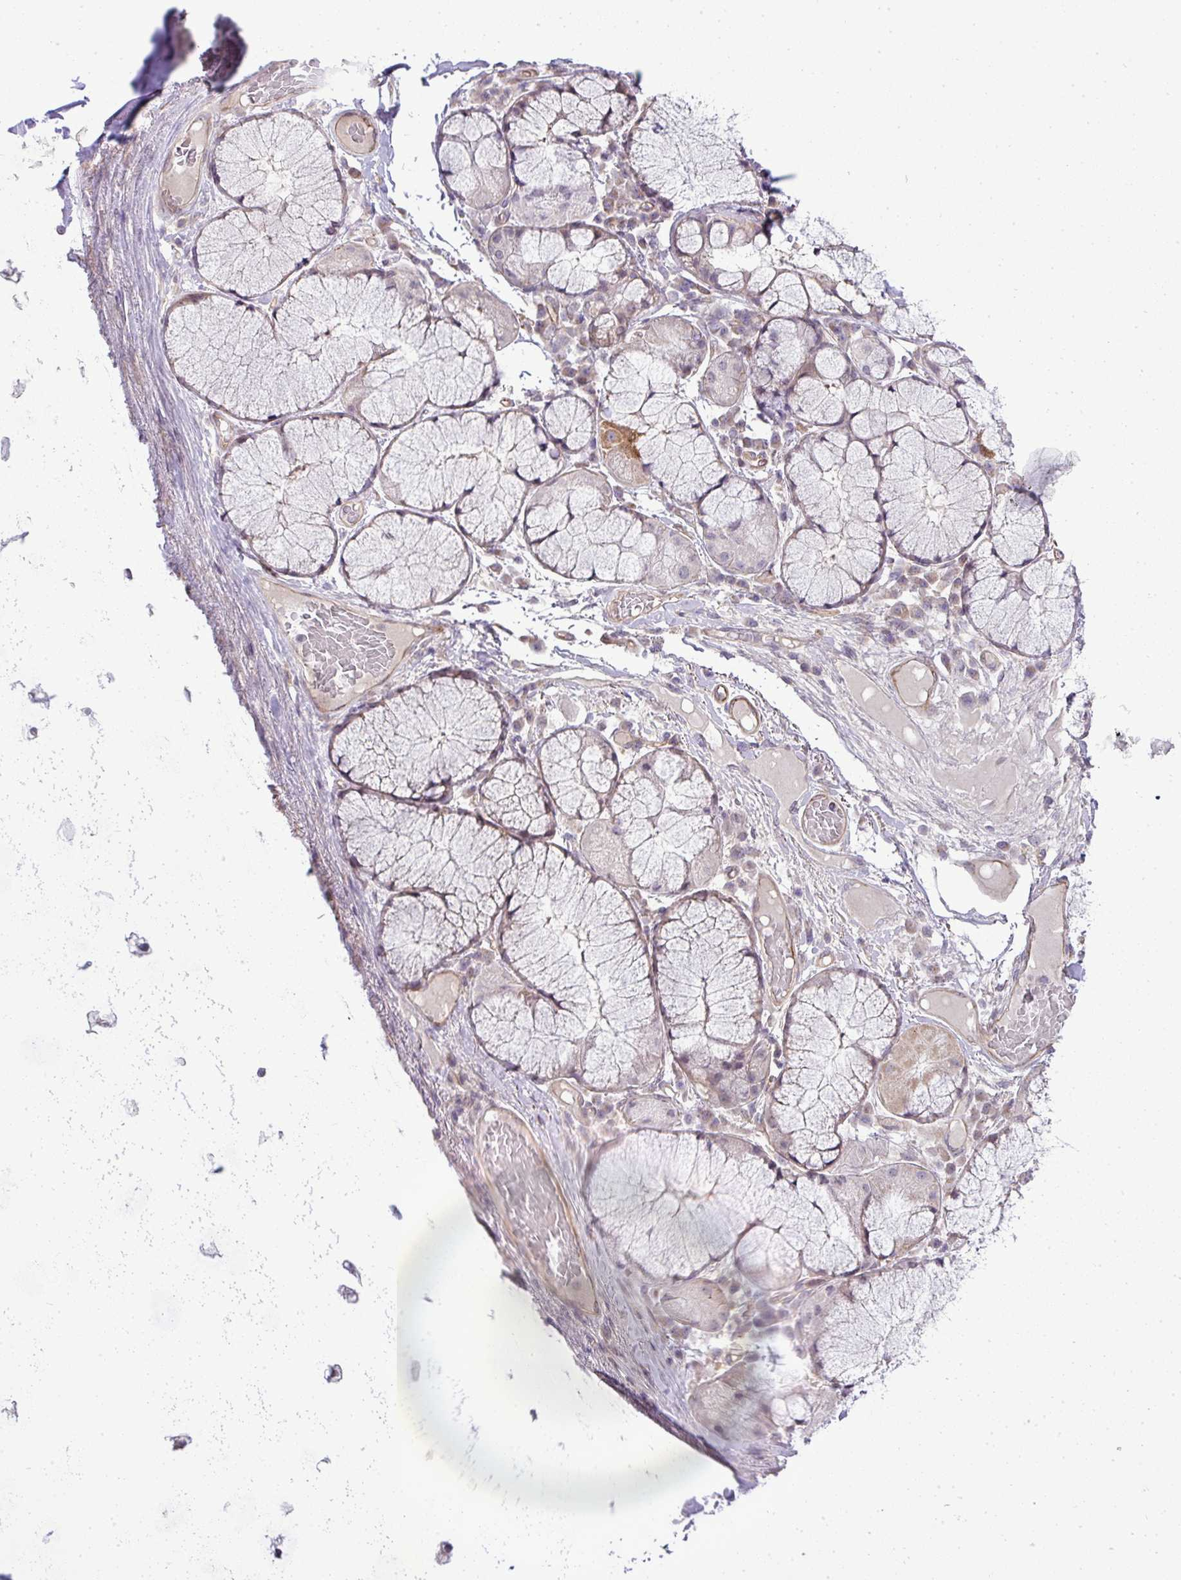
{"staining": {"intensity": "negative", "quantity": "none", "location": "none"}, "tissue": "soft tissue", "cell_type": "Chondrocytes", "image_type": "normal", "snomed": [{"axis": "morphology", "description": "Normal tissue, NOS"}, {"axis": "topography", "description": "Cartilage tissue"}, {"axis": "topography", "description": "Bronchus"}], "caption": "The histopathology image reveals no staining of chondrocytes in unremarkable soft tissue. (IHC, brightfield microscopy, high magnification).", "gene": "PDRG1", "patient": {"sex": "male", "age": 56}}